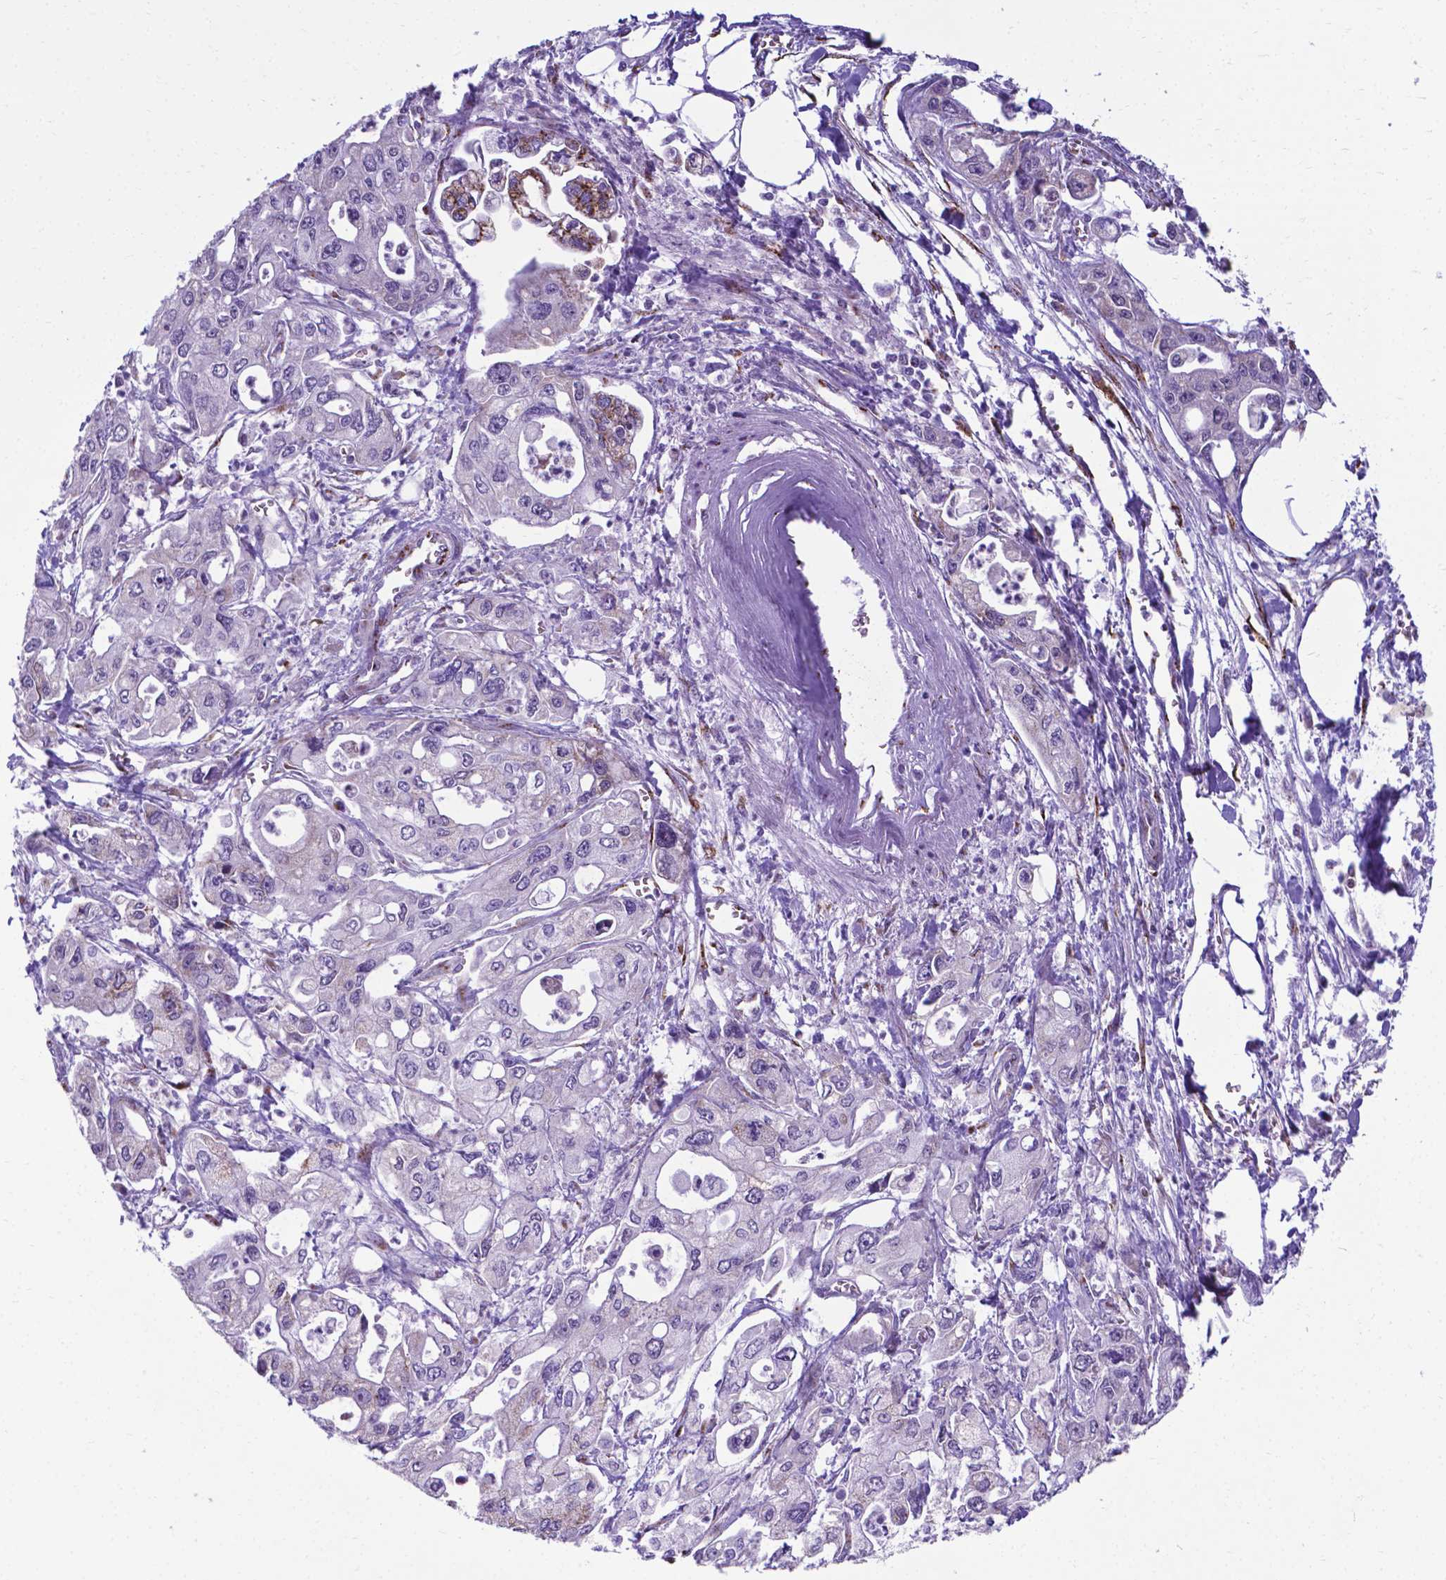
{"staining": {"intensity": "moderate", "quantity": "<25%", "location": "cytoplasmic/membranous"}, "tissue": "pancreatic cancer", "cell_type": "Tumor cells", "image_type": "cancer", "snomed": [{"axis": "morphology", "description": "Adenocarcinoma, NOS"}, {"axis": "topography", "description": "Pancreas"}], "caption": "Pancreatic cancer (adenocarcinoma) tissue demonstrates moderate cytoplasmic/membranous staining in about <25% of tumor cells", "gene": "MRPL10", "patient": {"sex": "male", "age": 70}}